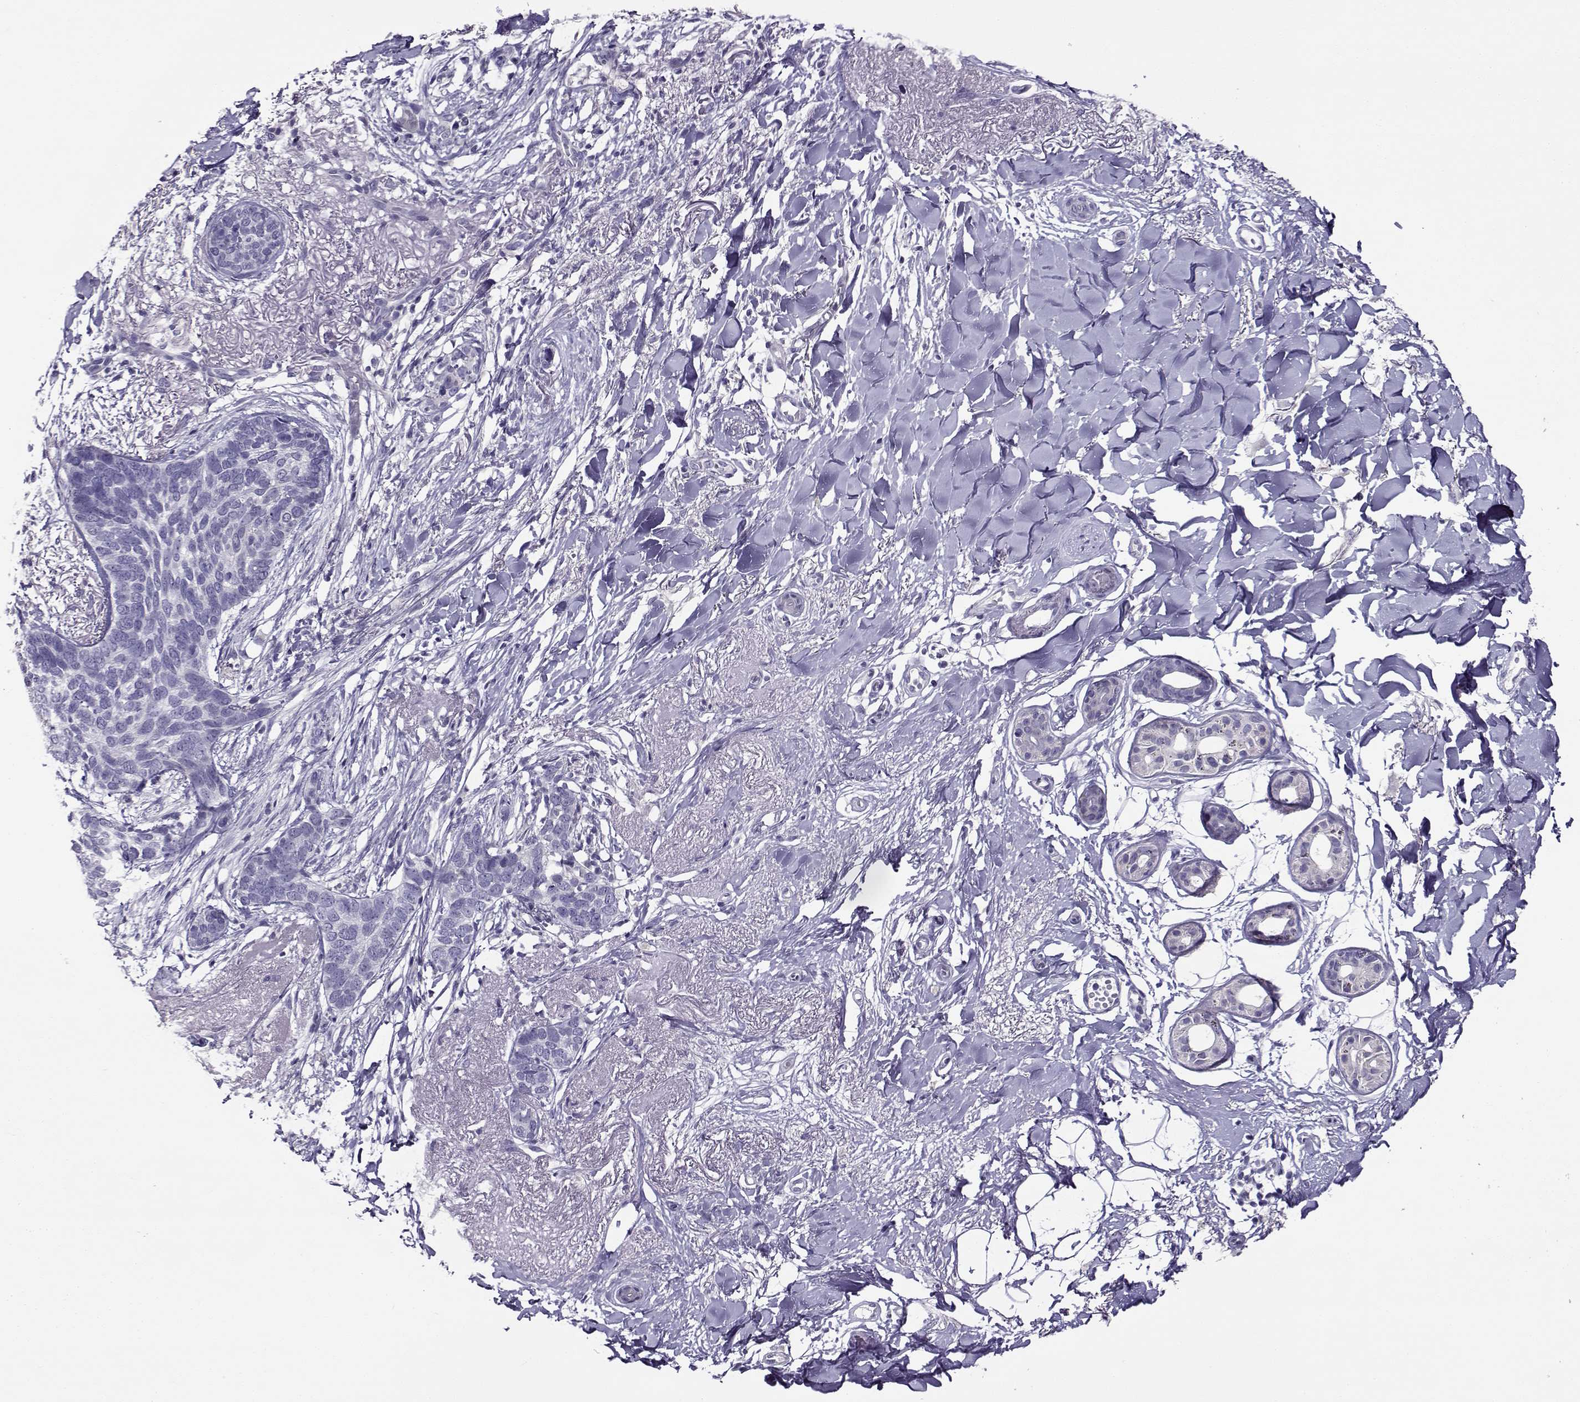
{"staining": {"intensity": "negative", "quantity": "none", "location": "none"}, "tissue": "skin cancer", "cell_type": "Tumor cells", "image_type": "cancer", "snomed": [{"axis": "morphology", "description": "Normal tissue, NOS"}, {"axis": "morphology", "description": "Basal cell carcinoma"}, {"axis": "topography", "description": "Skin"}], "caption": "Tumor cells show no significant protein expression in skin basal cell carcinoma. (DAB immunohistochemistry visualized using brightfield microscopy, high magnification).", "gene": "FEZF1", "patient": {"sex": "male", "age": 84}}